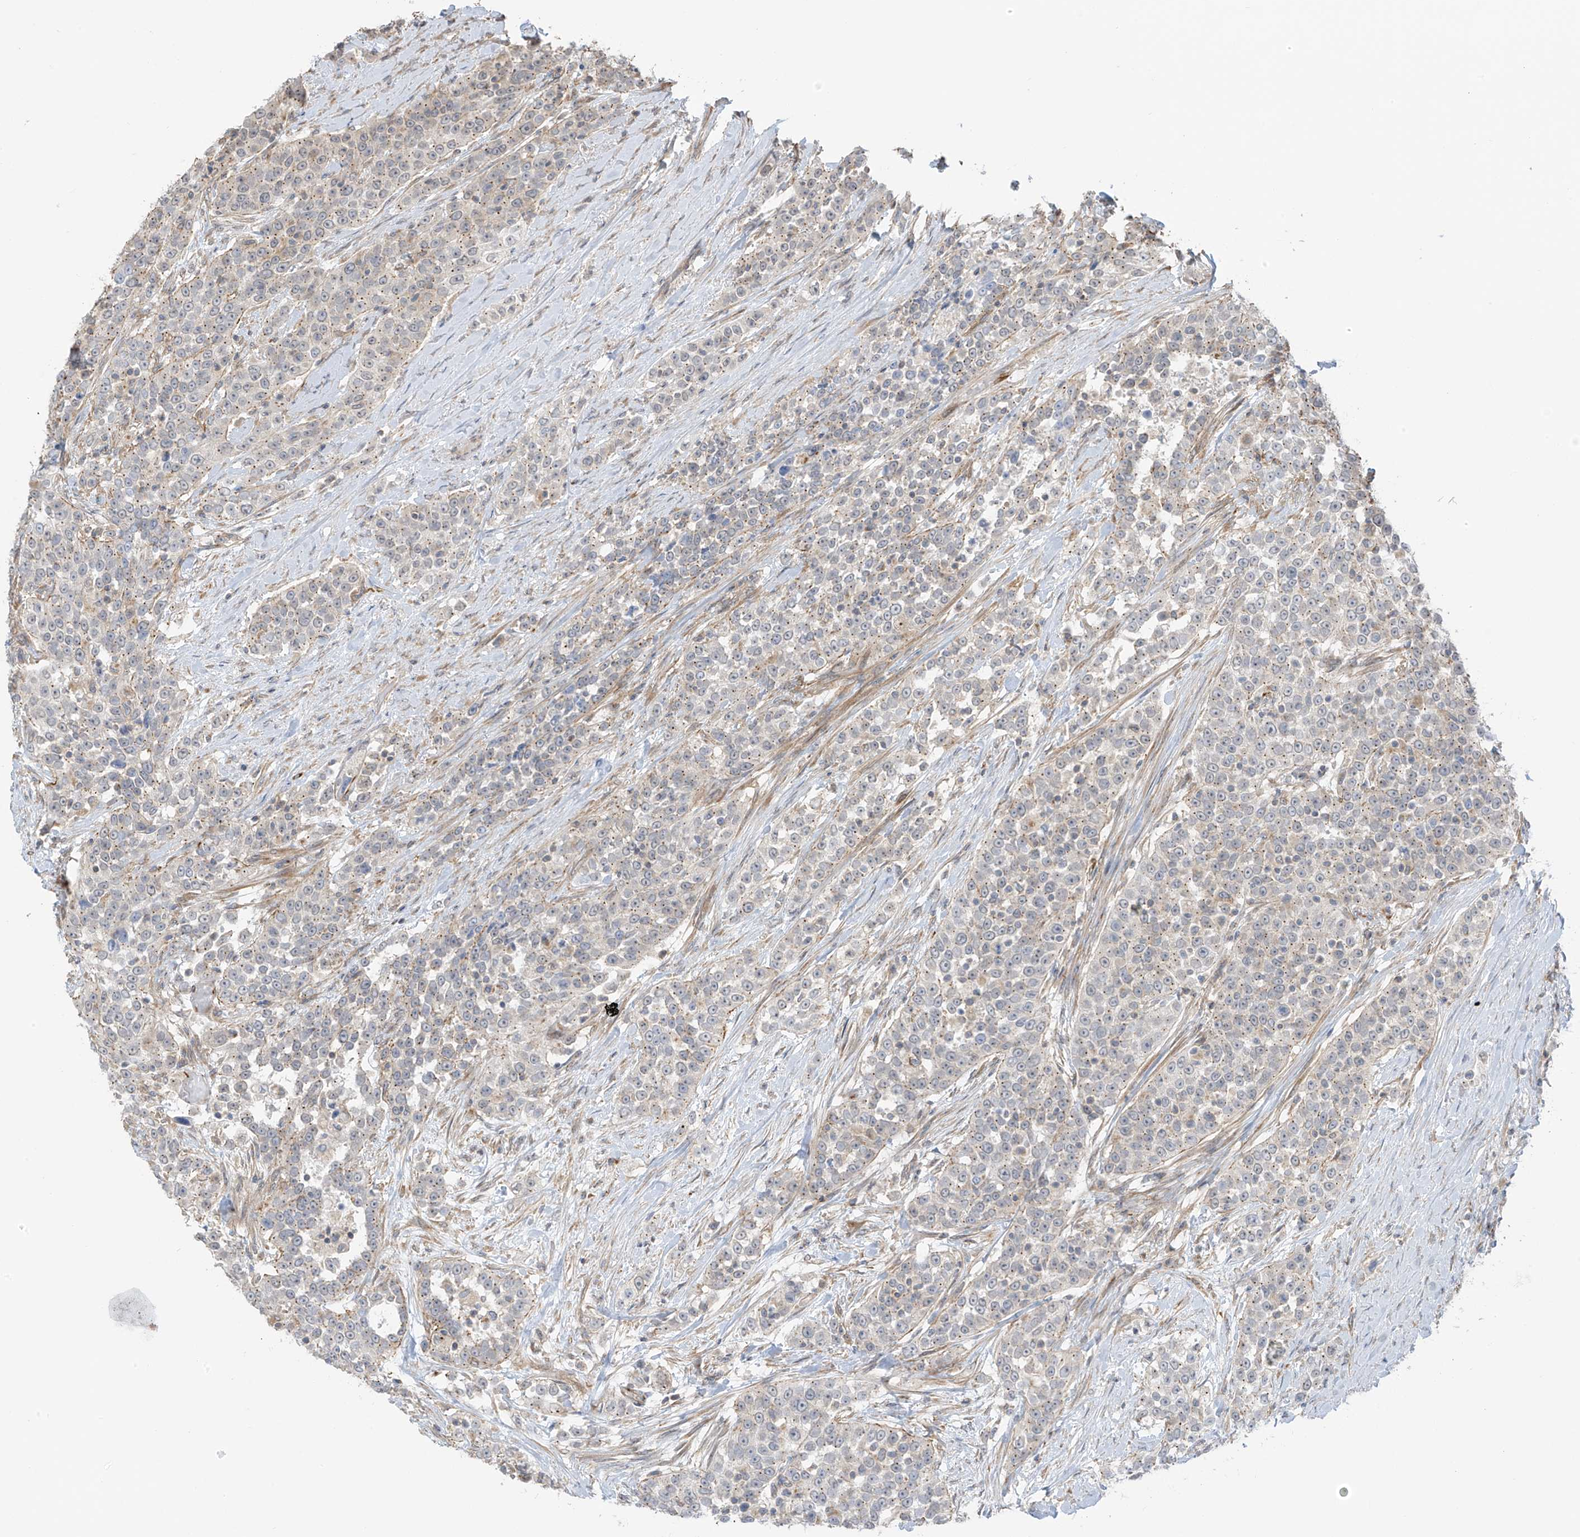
{"staining": {"intensity": "moderate", "quantity": "25%-75%", "location": "cytoplasmic/membranous"}, "tissue": "urothelial cancer", "cell_type": "Tumor cells", "image_type": "cancer", "snomed": [{"axis": "morphology", "description": "Urothelial carcinoma, High grade"}, {"axis": "topography", "description": "Urinary bladder"}], "caption": "This photomicrograph demonstrates immunohistochemistry (IHC) staining of urothelial cancer, with medium moderate cytoplasmic/membranous staining in about 25%-75% of tumor cells.", "gene": "HS6ST2", "patient": {"sex": "female", "age": 80}}